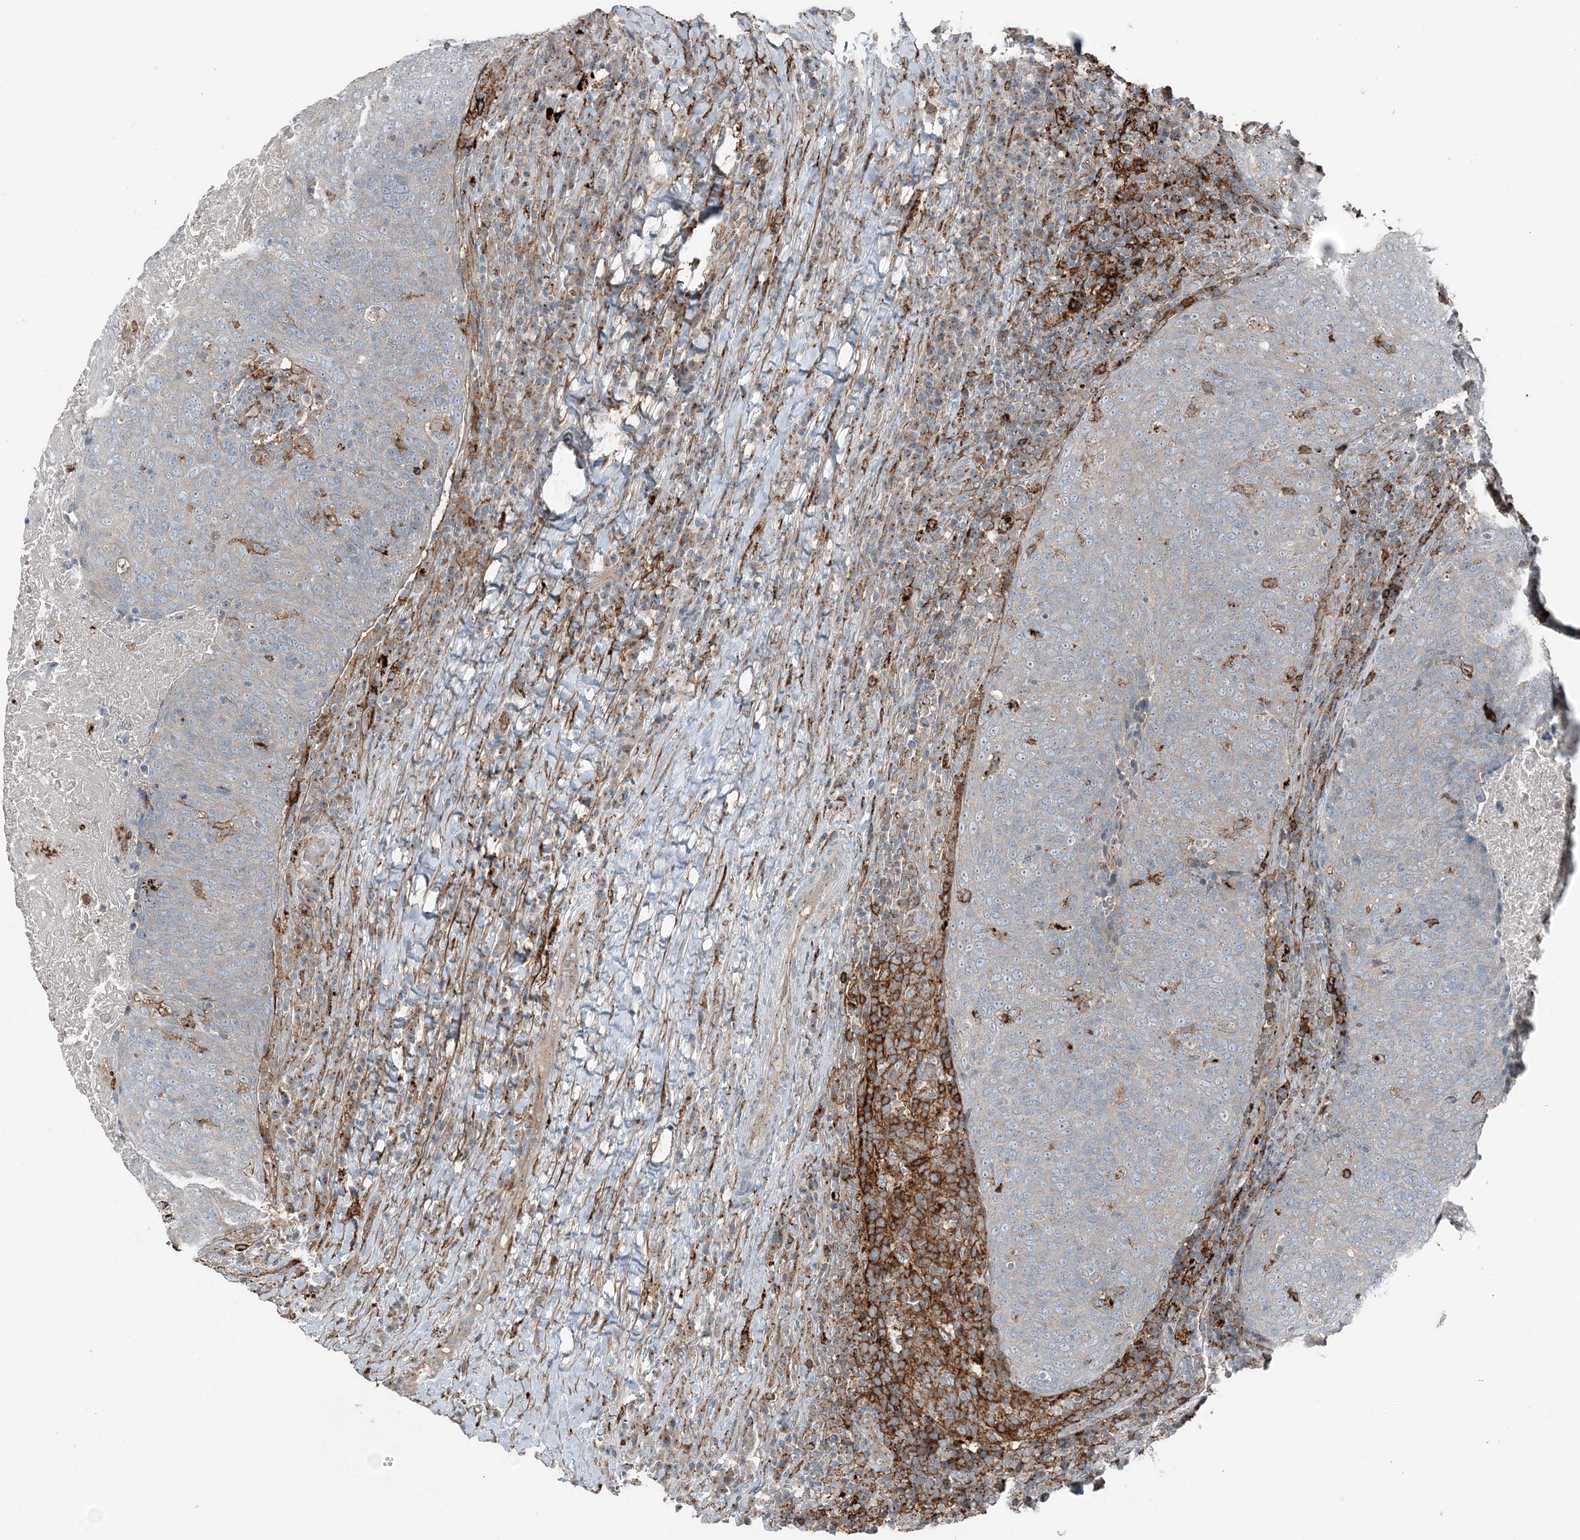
{"staining": {"intensity": "negative", "quantity": "none", "location": "none"}, "tissue": "head and neck cancer", "cell_type": "Tumor cells", "image_type": "cancer", "snomed": [{"axis": "morphology", "description": "Squamous cell carcinoma, NOS"}, {"axis": "morphology", "description": "Squamous cell carcinoma, metastatic, NOS"}, {"axis": "topography", "description": "Lymph node"}, {"axis": "topography", "description": "Head-Neck"}], "caption": "High power microscopy histopathology image of an IHC micrograph of squamous cell carcinoma (head and neck), revealing no significant expression in tumor cells.", "gene": "KY", "patient": {"sex": "male", "age": 62}}